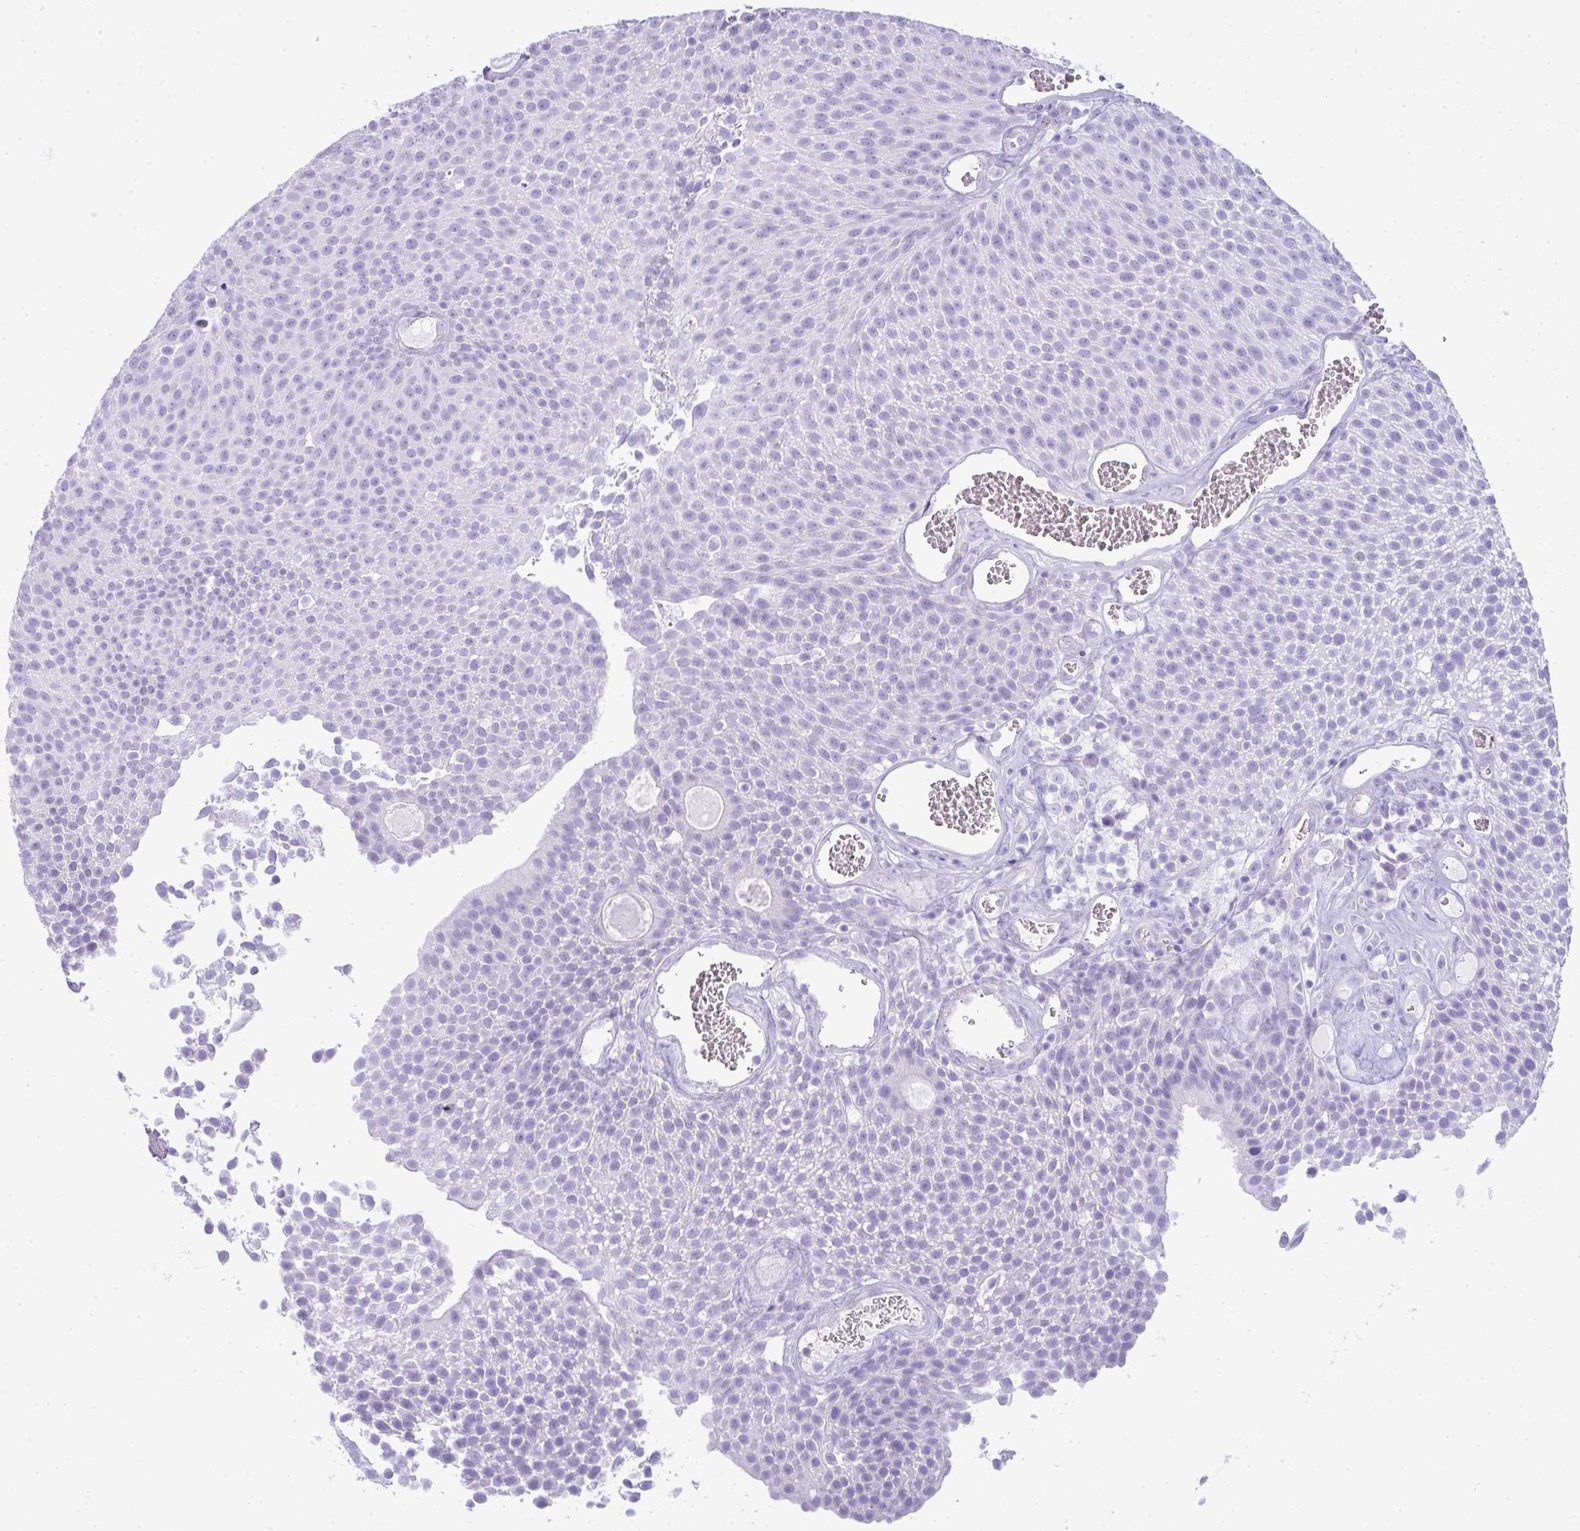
{"staining": {"intensity": "negative", "quantity": "none", "location": "none"}, "tissue": "urothelial cancer", "cell_type": "Tumor cells", "image_type": "cancer", "snomed": [{"axis": "morphology", "description": "Urothelial carcinoma, Low grade"}, {"axis": "topography", "description": "Urinary bladder"}], "caption": "The micrograph reveals no significant expression in tumor cells of low-grade urothelial carcinoma.", "gene": "RASL10A", "patient": {"sex": "female", "age": 79}}